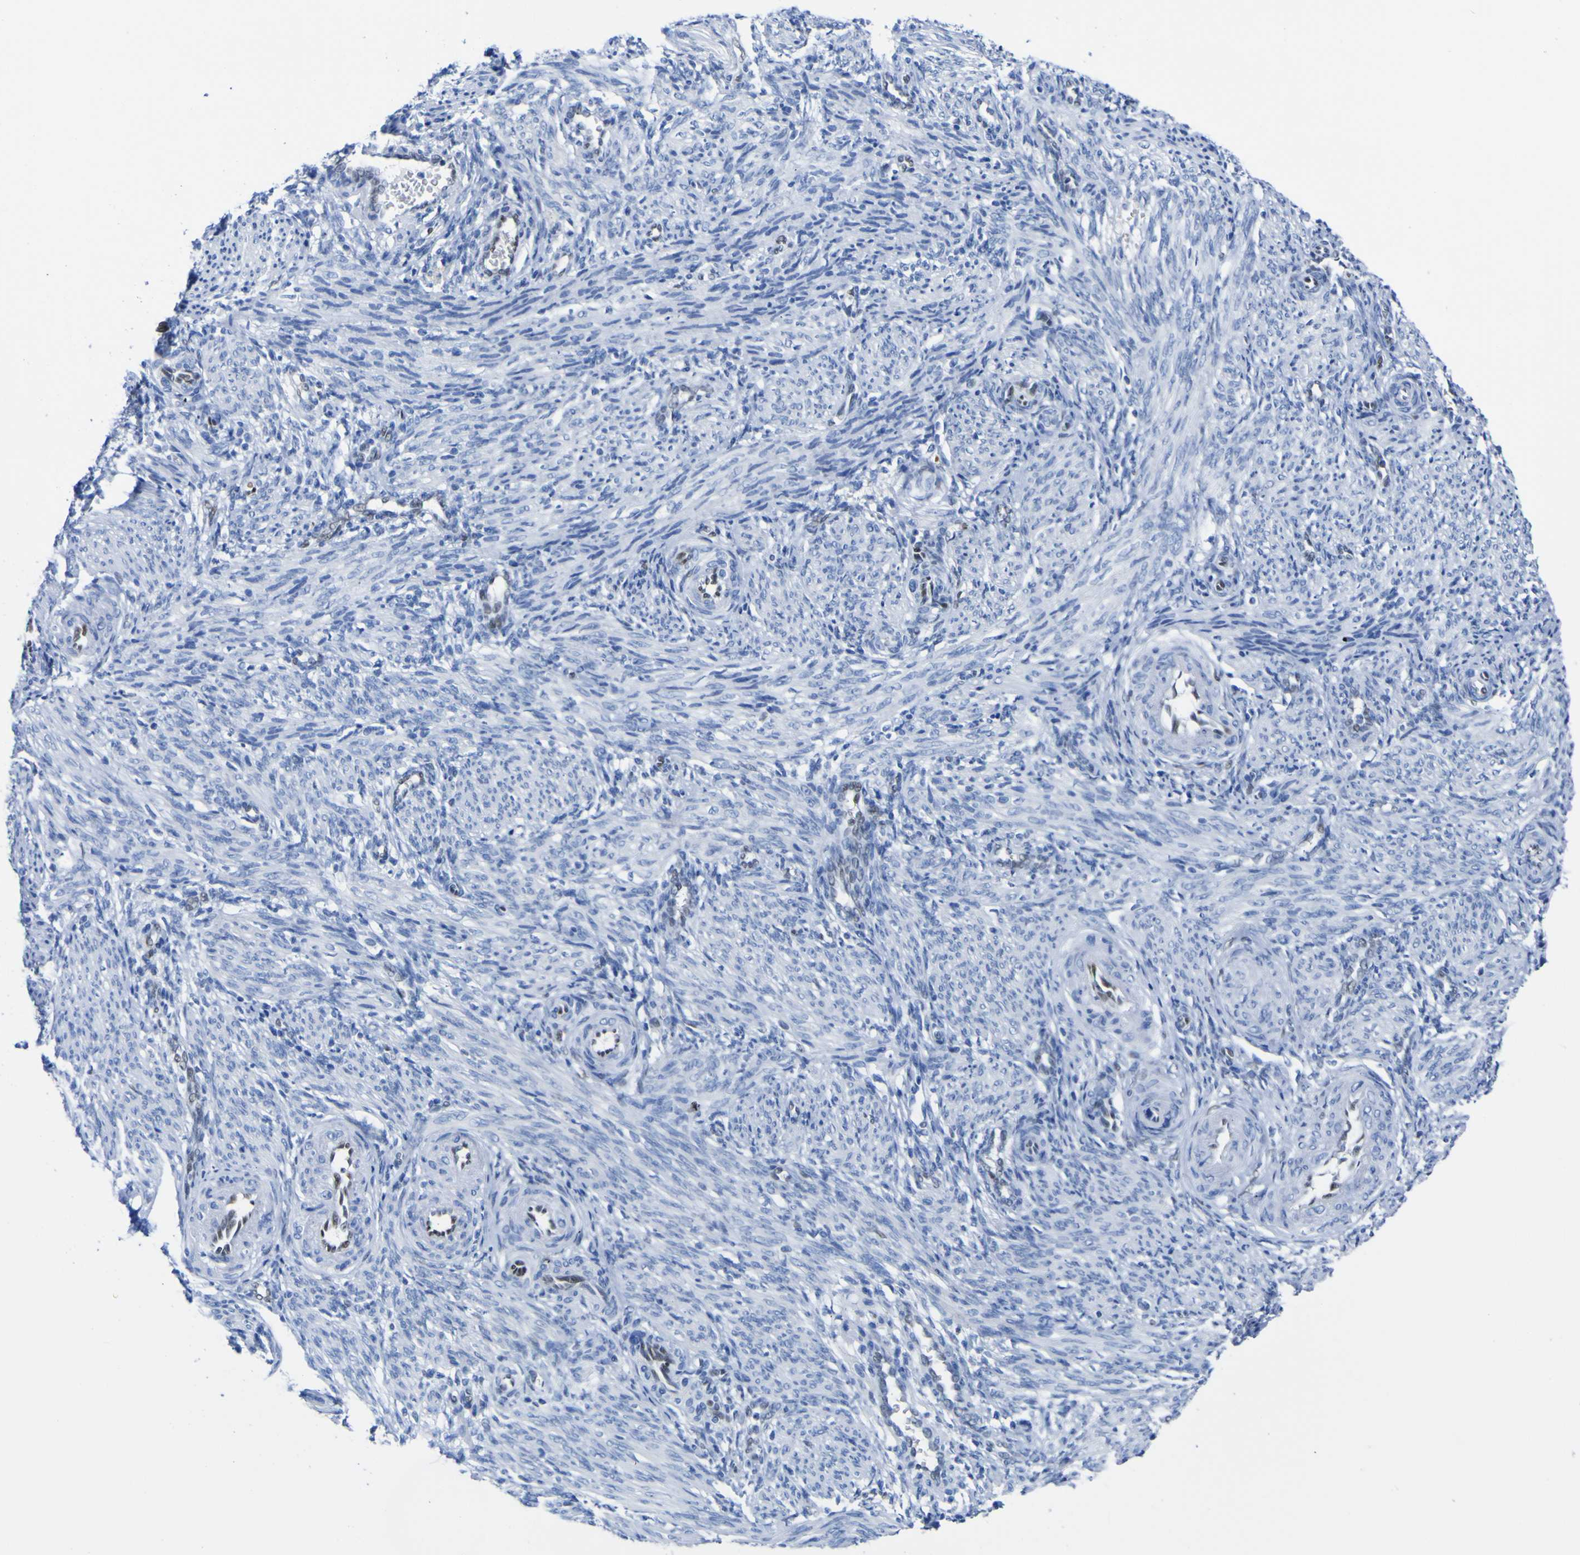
{"staining": {"intensity": "negative", "quantity": "none", "location": "none"}, "tissue": "smooth muscle", "cell_type": "Smooth muscle cells", "image_type": "normal", "snomed": [{"axis": "morphology", "description": "Normal tissue, NOS"}, {"axis": "topography", "description": "Endometrium"}], "caption": "IHC image of unremarkable human smooth muscle stained for a protein (brown), which displays no positivity in smooth muscle cells. (Immunohistochemistry, brightfield microscopy, high magnification).", "gene": "DACH1", "patient": {"sex": "female", "age": 33}}